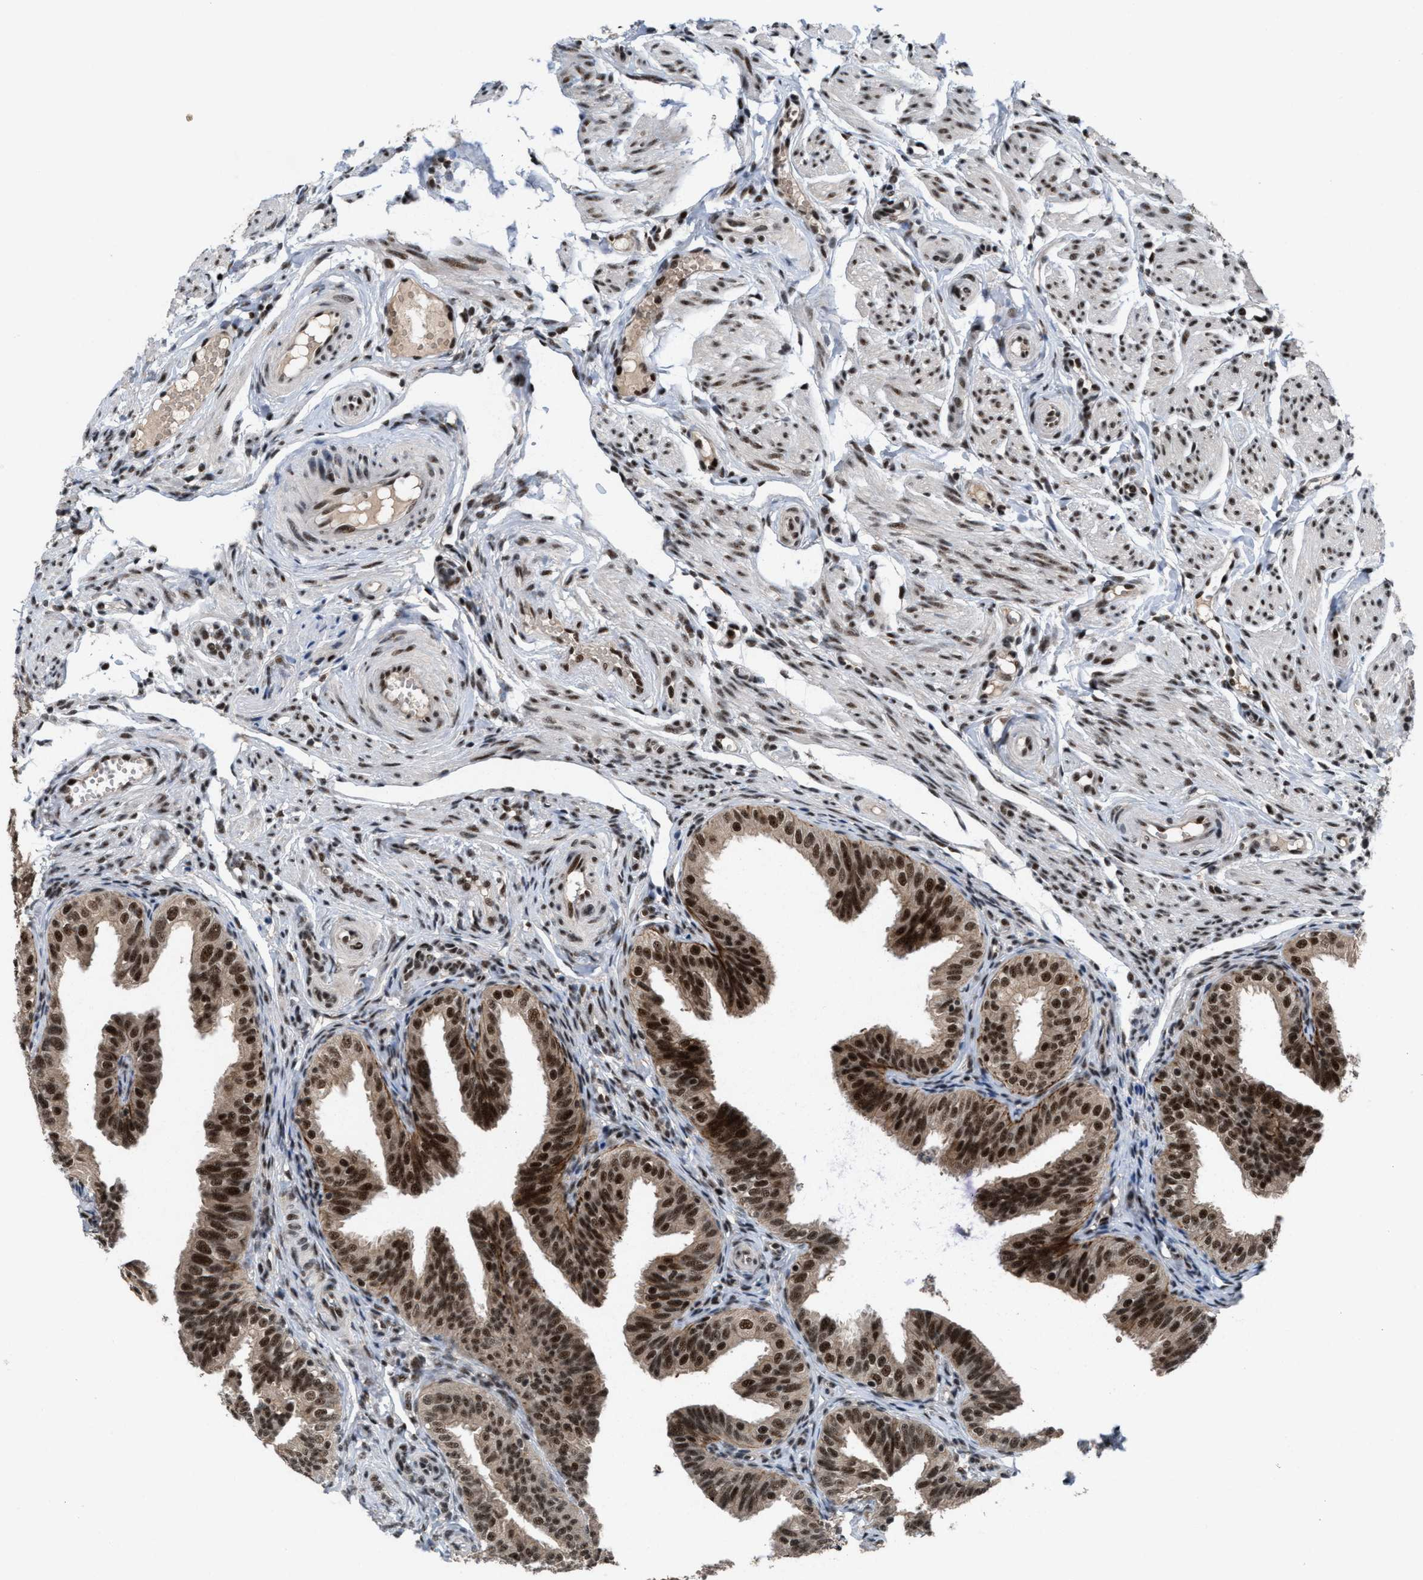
{"staining": {"intensity": "strong", "quantity": ">75%", "location": "cytoplasmic/membranous,nuclear"}, "tissue": "fallopian tube", "cell_type": "Glandular cells", "image_type": "normal", "snomed": [{"axis": "morphology", "description": "Normal tissue, NOS"}, {"axis": "topography", "description": "Fallopian tube"}], "caption": "This histopathology image reveals immunohistochemistry staining of normal human fallopian tube, with high strong cytoplasmic/membranous,nuclear staining in approximately >75% of glandular cells.", "gene": "PRPF4", "patient": {"sex": "female", "age": 35}}